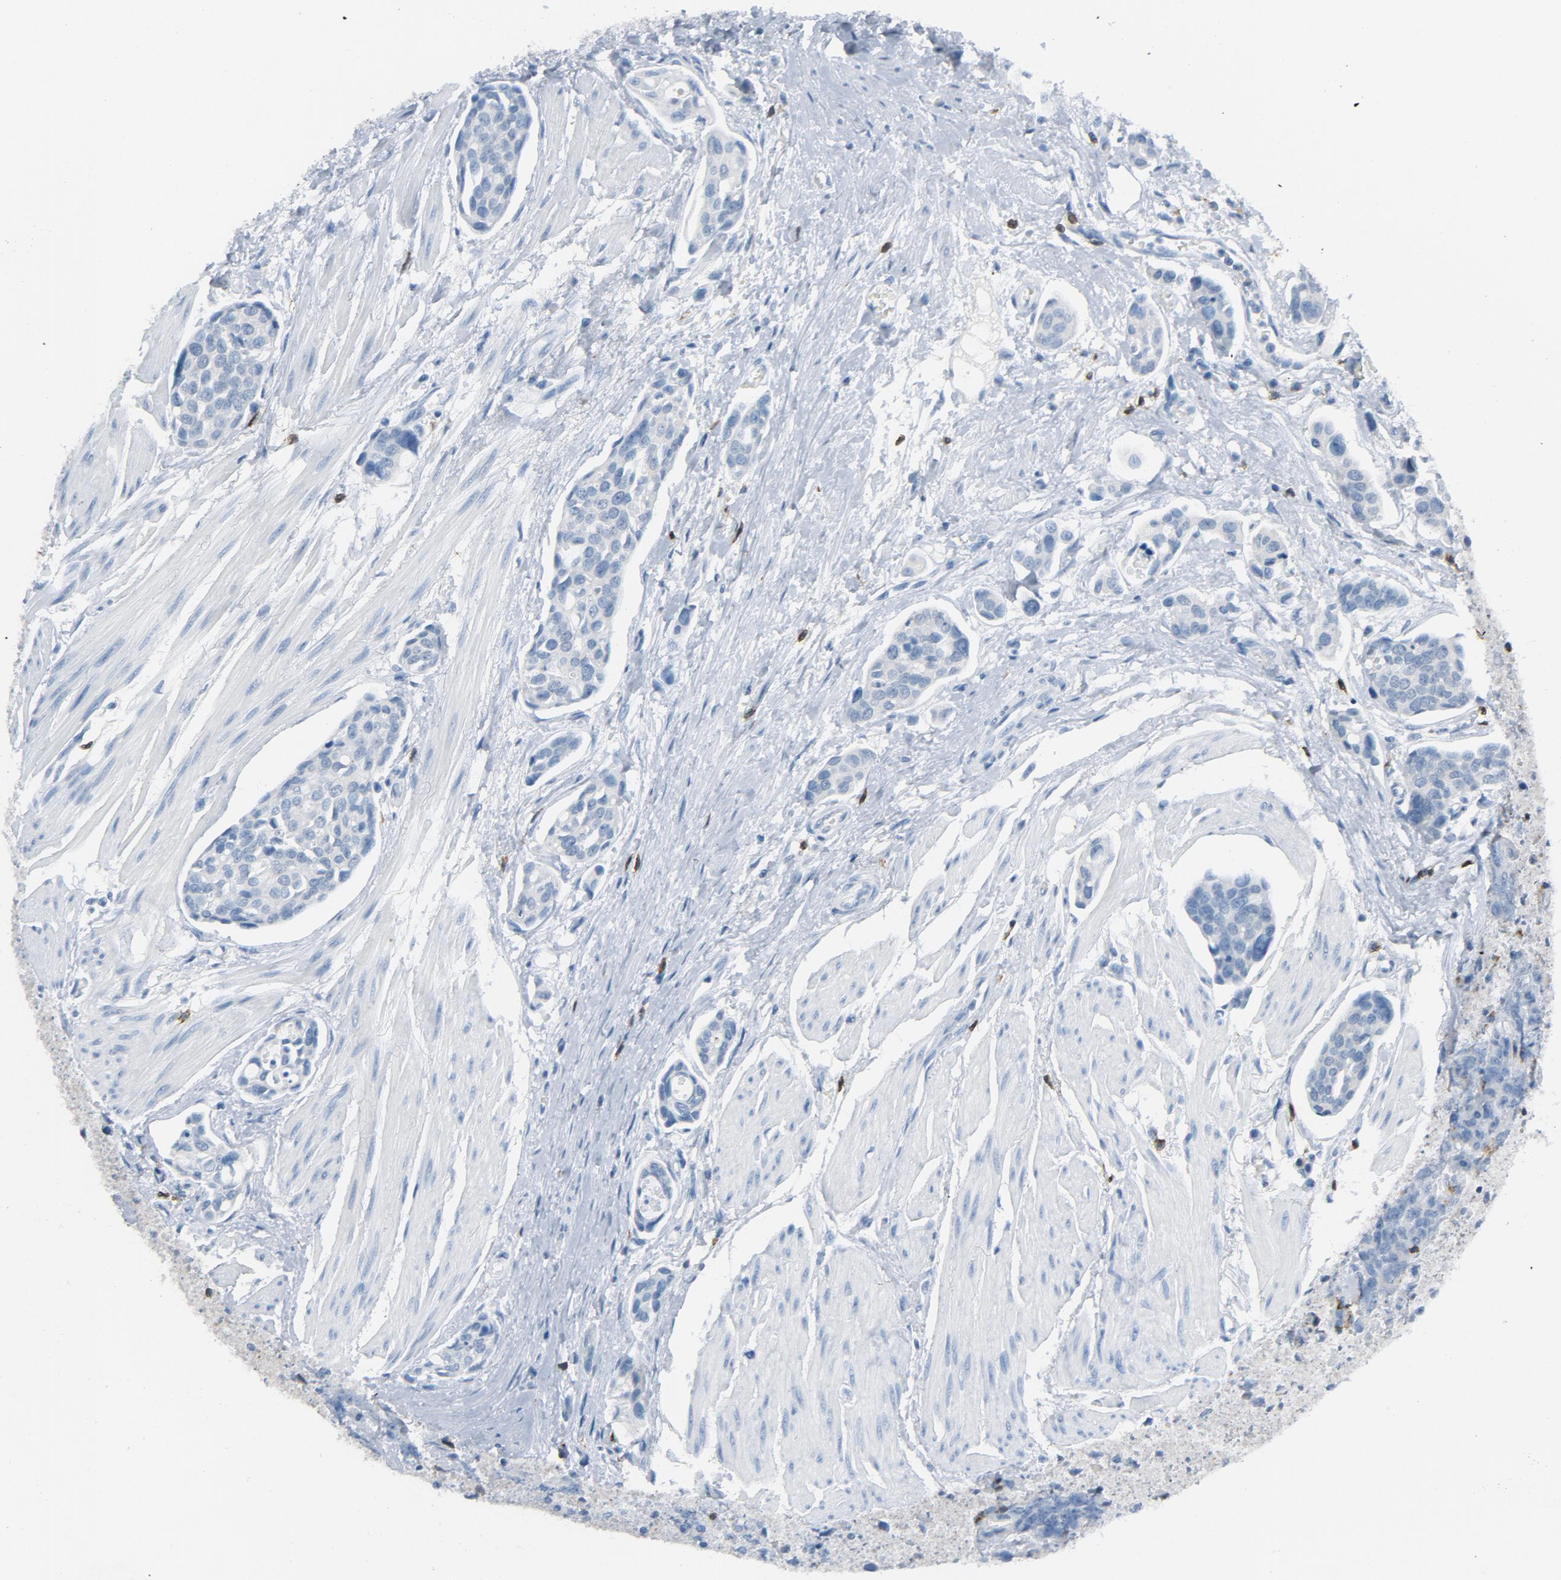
{"staining": {"intensity": "negative", "quantity": "none", "location": "none"}, "tissue": "urothelial cancer", "cell_type": "Tumor cells", "image_type": "cancer", "snomed": [{"axis": "morphology", "description": "Urothelial carcinoma, High grade"}, {"axis": "topography", "description": "Urinary bladder"}], "caption": "The photomicrograph exhibits no staining of tumor cells in high-grade urothelial carcinoma.", "gene": "LCK", "patient": {"sex": "male", "age": 78}}